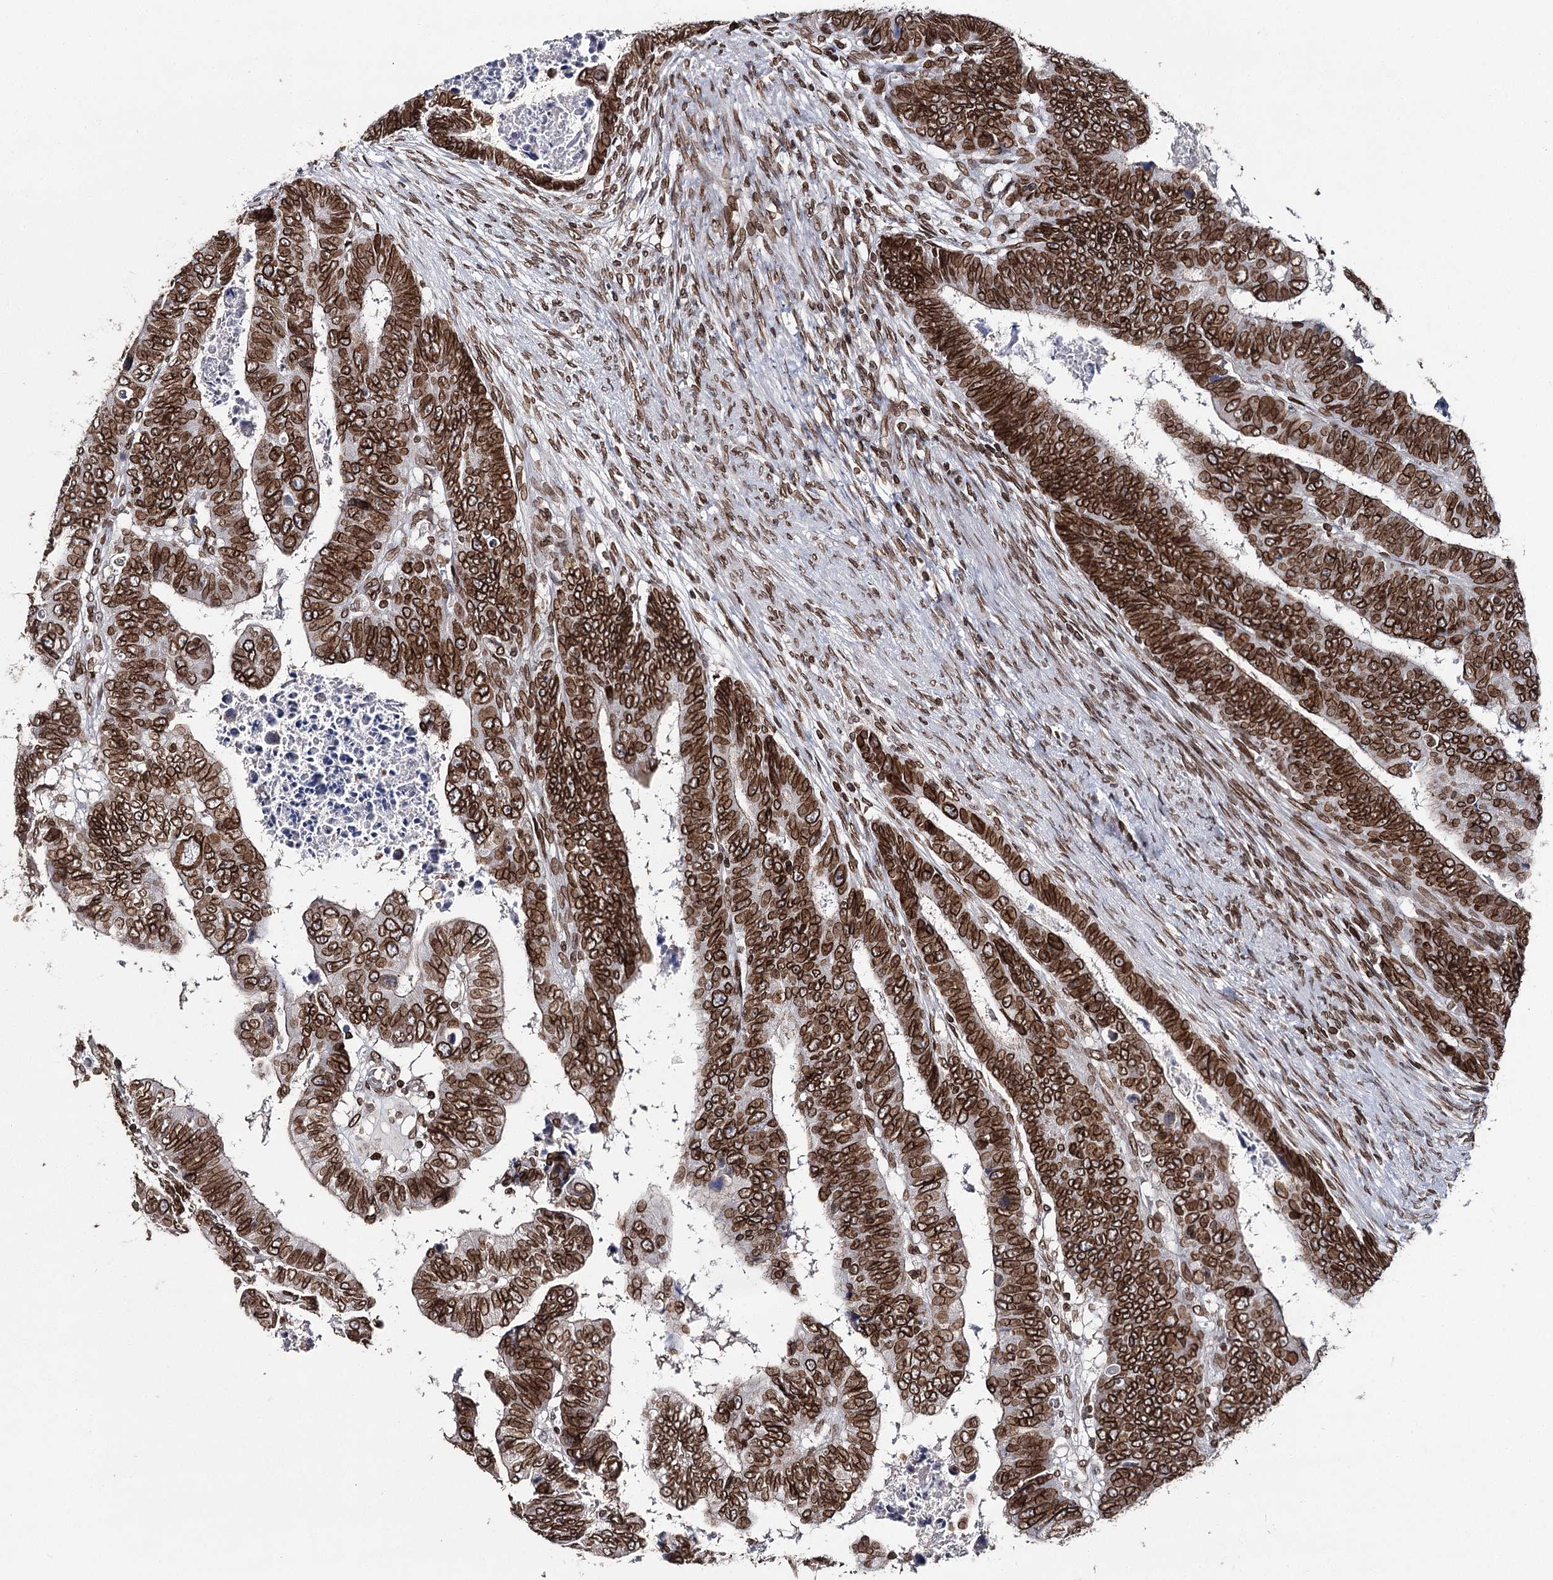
{"staining": {"intensity": "strong", "quantity": ">75%", "location": "cytoplasmic/membranous,nuclear"}, "tissue": "colorectal cancer", "cell_type": "Tumor cells", "image_type": "cancer", "snomed": [{"axis": "morphology", "description": "Normal tissue, NOS"}, {"axis": "morphology", "description": "Adenocarcinoma, NOS"}, {"axis": "topography", "description": "Rectum"}], "caption": "Strong cytoplasmic/membranous and nuclear protein expression is seen in about >75% of tumor cells in colorectal adenocarcinoma. (DAB (3,3'-diaminobenzidine) = brown stain, brightfield microscopy at high magnification).", "gene": "KIAA0930", "patient": {"sex": "female", "age": 65}}